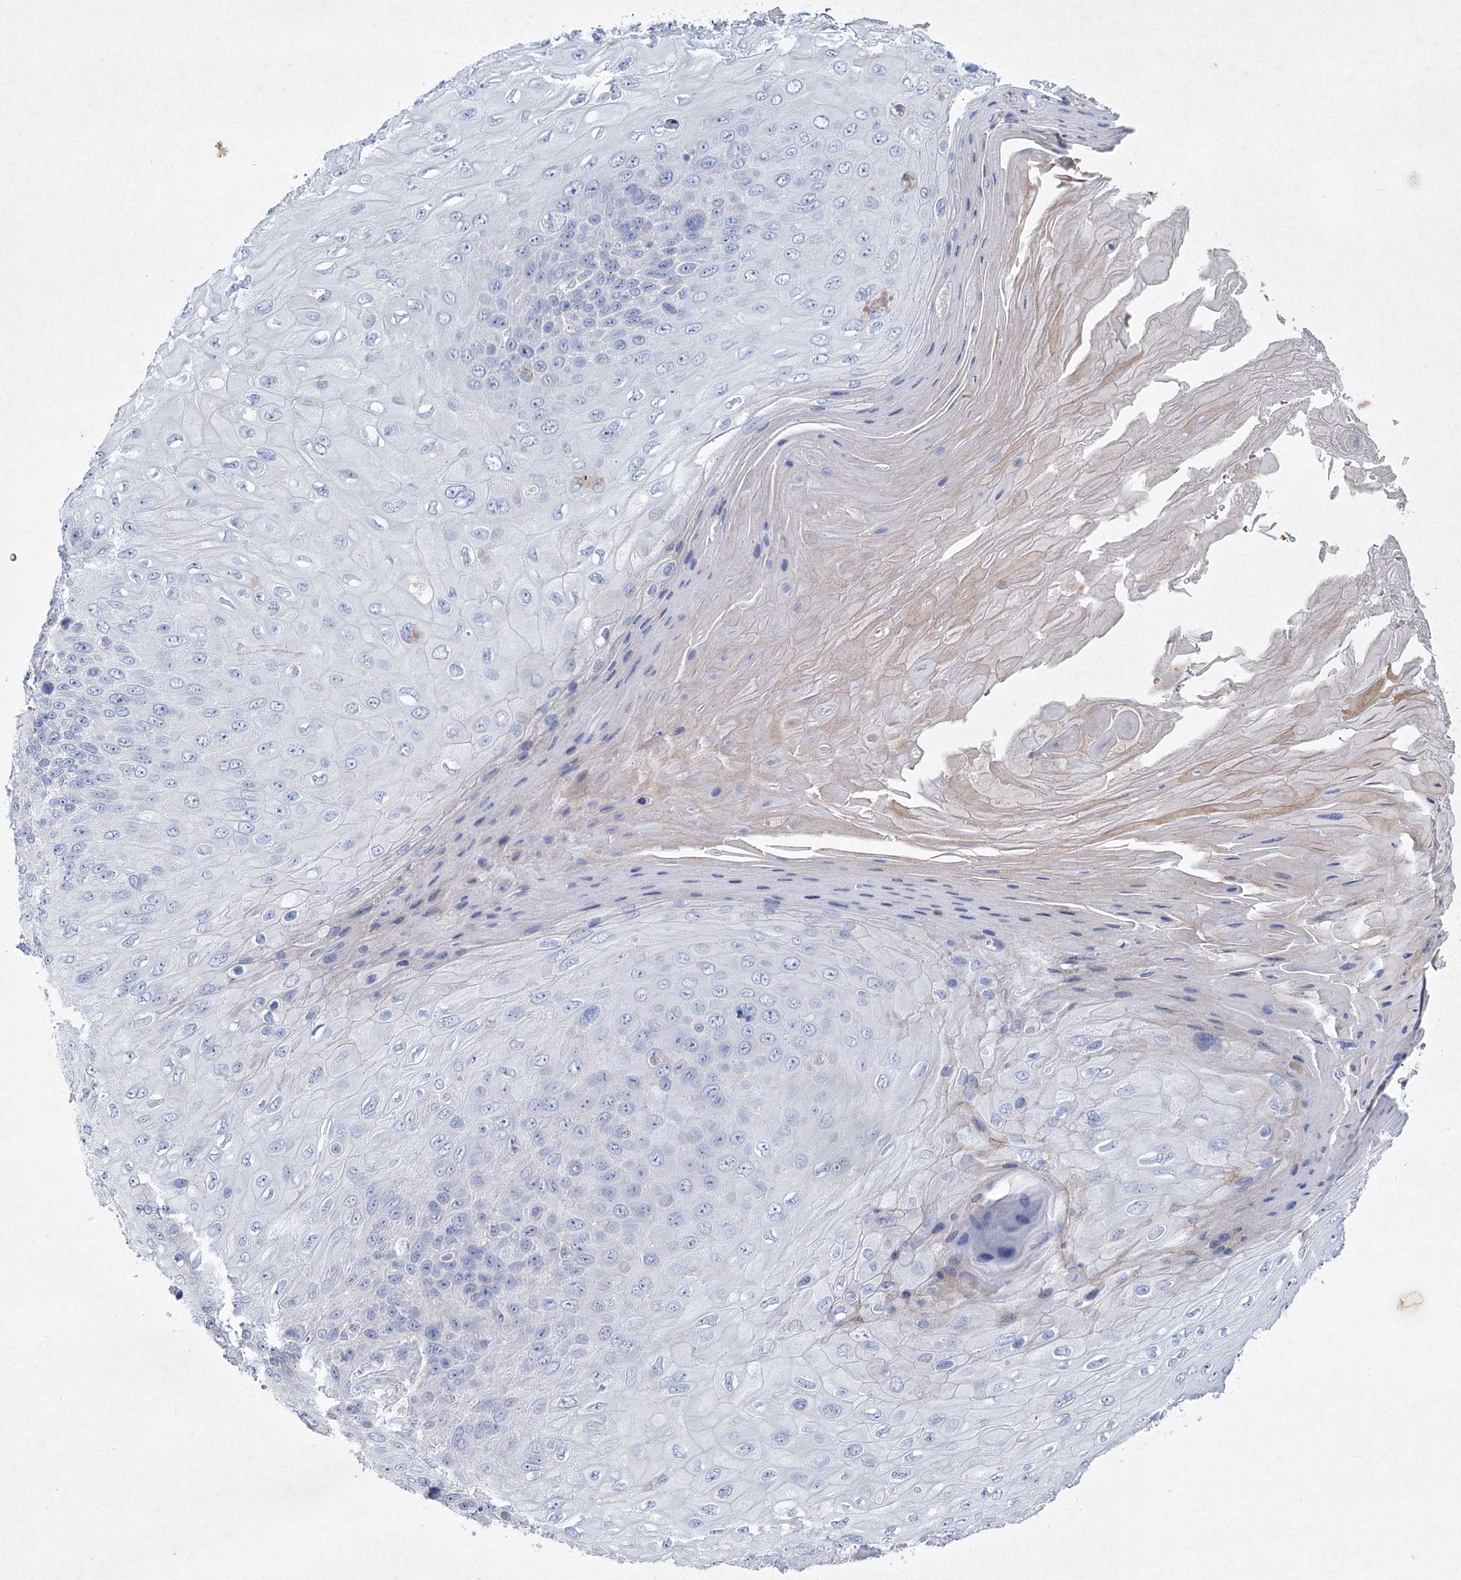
{"staining": {"intensity": "negative", "quantity": "none", "location": "none"}, "tissue": "skin cancer", "cell_type": "Tumor cells", "image_type": "cancer", "snomed": [{"axis": "morphology", "description": "Squamous cell carcinoma, NOS"}, {"axis": "topography", "description": "Skin"}], "caption": "The histopathology image shows no significant positivity in tumor cells of squamous cell carcinoma (skin).", "gene": "MAP3K13", "patient": {"sex": "female", "age": 88}}